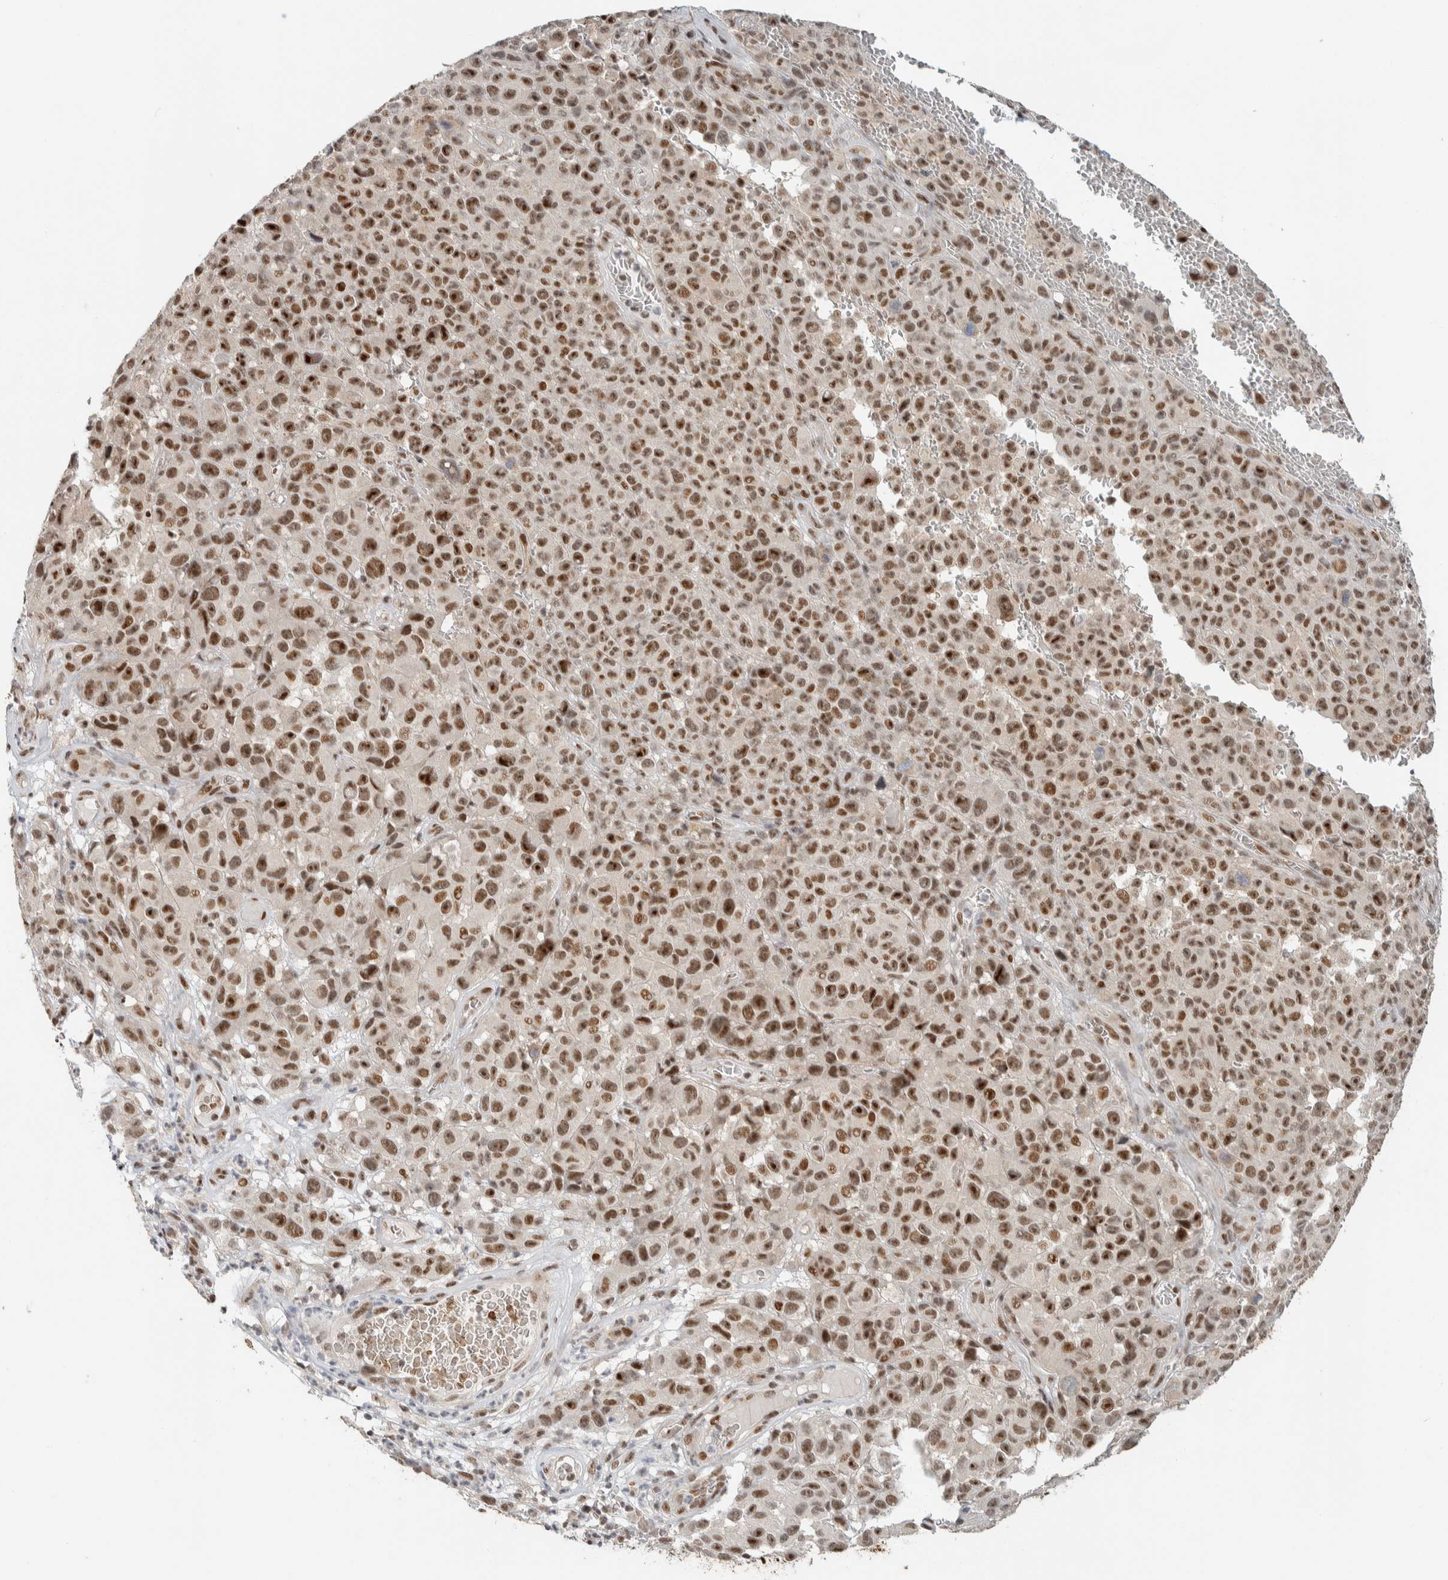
{"staining": {"intensity": "strong", "quantity": ">75%", "location": "nuclear"}, "tissue": "melanoma", "cell_type": "Tumor cells", "image_type": "cancer", "snomed": [{"axis": "morphology", "description": "Malignant melanoma, NOS"}, {"axis": "topography", "description": "Skin"}], "caption": "DAB immunohistochemical staining of human malignant melanoma displays strong nuclear protein expression in approximately >75% of tumor cells. The protein is shown in brown color, while the nuclei are stained blue.", "gene": "ZBTB2", "patient": {"sex": "female", "age": 82}}